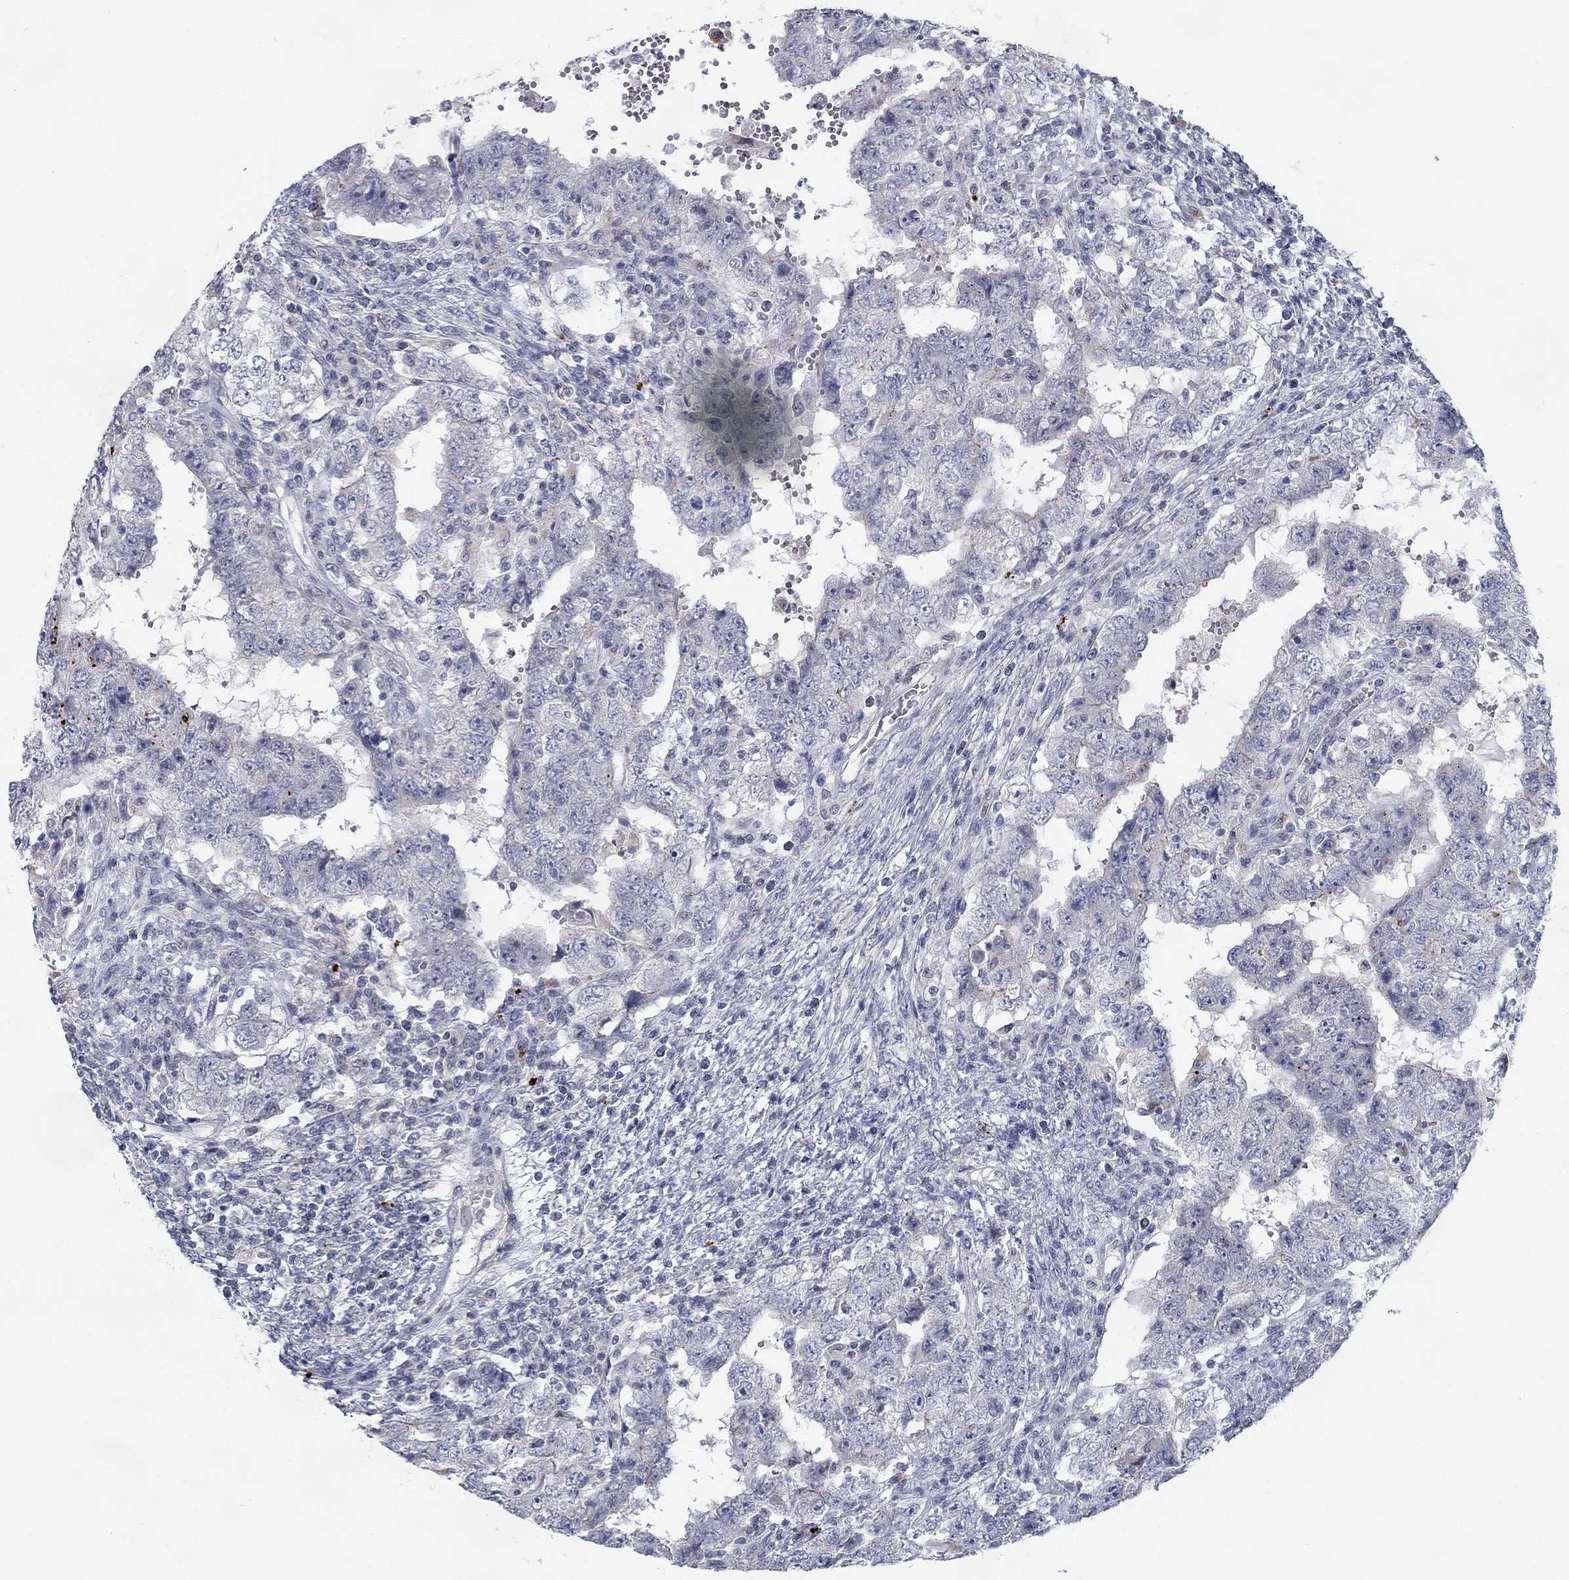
{"staining": {"intensity": "moderate", "quantity": "<25%", "location": "cytoplasmic/membranous"}, "tissue": "testis cancer", "cell_type": "Tumor cells", "image_type": "cancer", "snomed": [{"axis": "morphology", "description": "Carcinoma, Embryonal, NOS"}, {"axis": "topography", "description": "Testis"}], "caption": "Immunohistochemical staining of testis cancer (embryonal carcinoma) displays moderate cytoplasmic/membranous protein positivity in approximately <25% of tumor cells. The staining was performed using DAB to visualize the protein expression in brown, while the nuclei were stained in blue with hematoxylin (Magnification: 20x).", "gene": "MTSS2", "patient": {"sex": "male", "age": 26}}